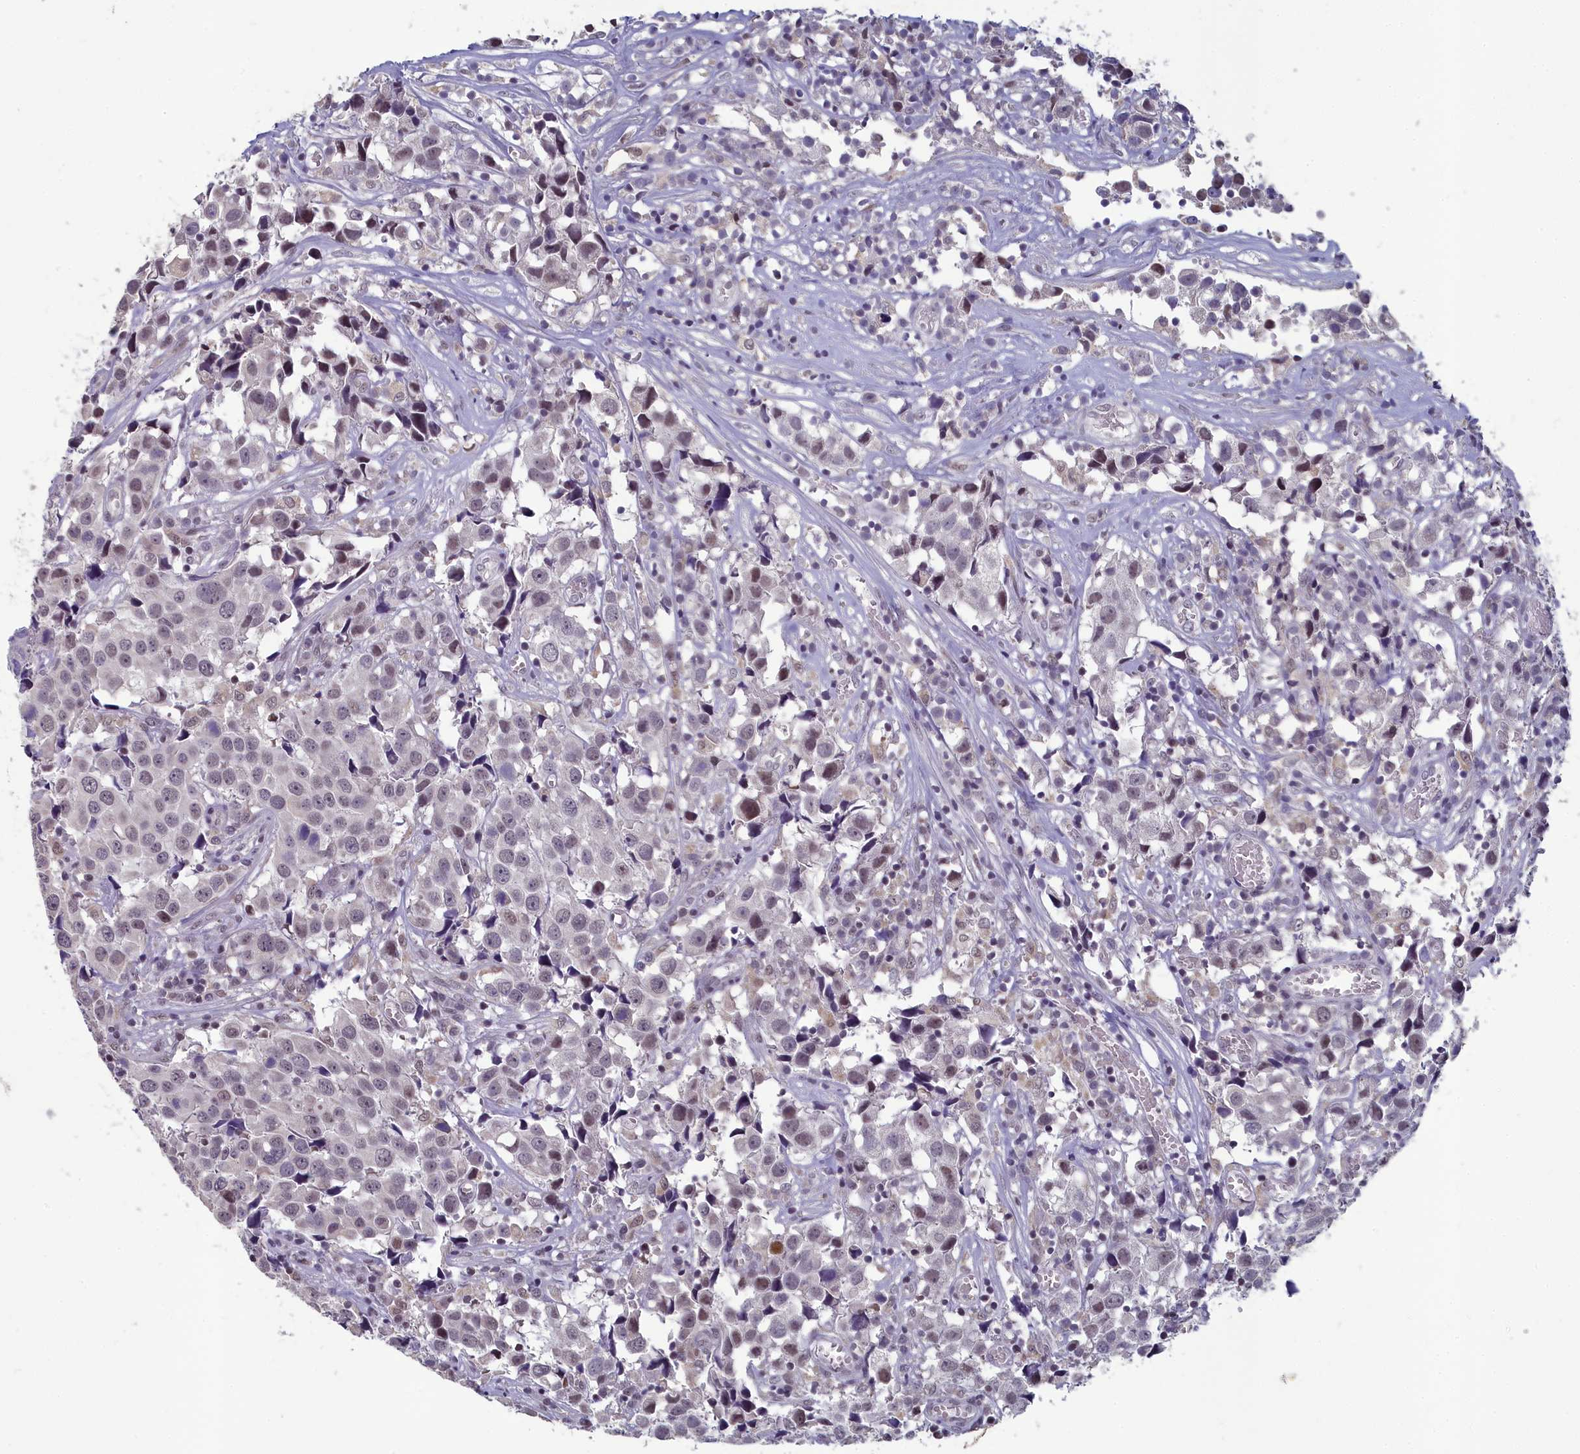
{"staining": {"intensity": "weak", "quantity": "<25%", "location": "nuclear"}, "tissue": "urothelial cancer", "cell_type": "Tumor cells", "image_type": "cancer", "snomed": [{"axis": "morphology", "description": "Urothelial carcinoma, High grade"}, {"axis": "topography", "description": "Urinary bladder"}], "caption": "Immunohistochemistry (IHC) micrograph of human high-grade urothelial carcinoma stained for a protein (brown), which displays no expression in tumor cells.", "gene": "MT-CO3", "patient": {"sex": "female", "age": 75}}